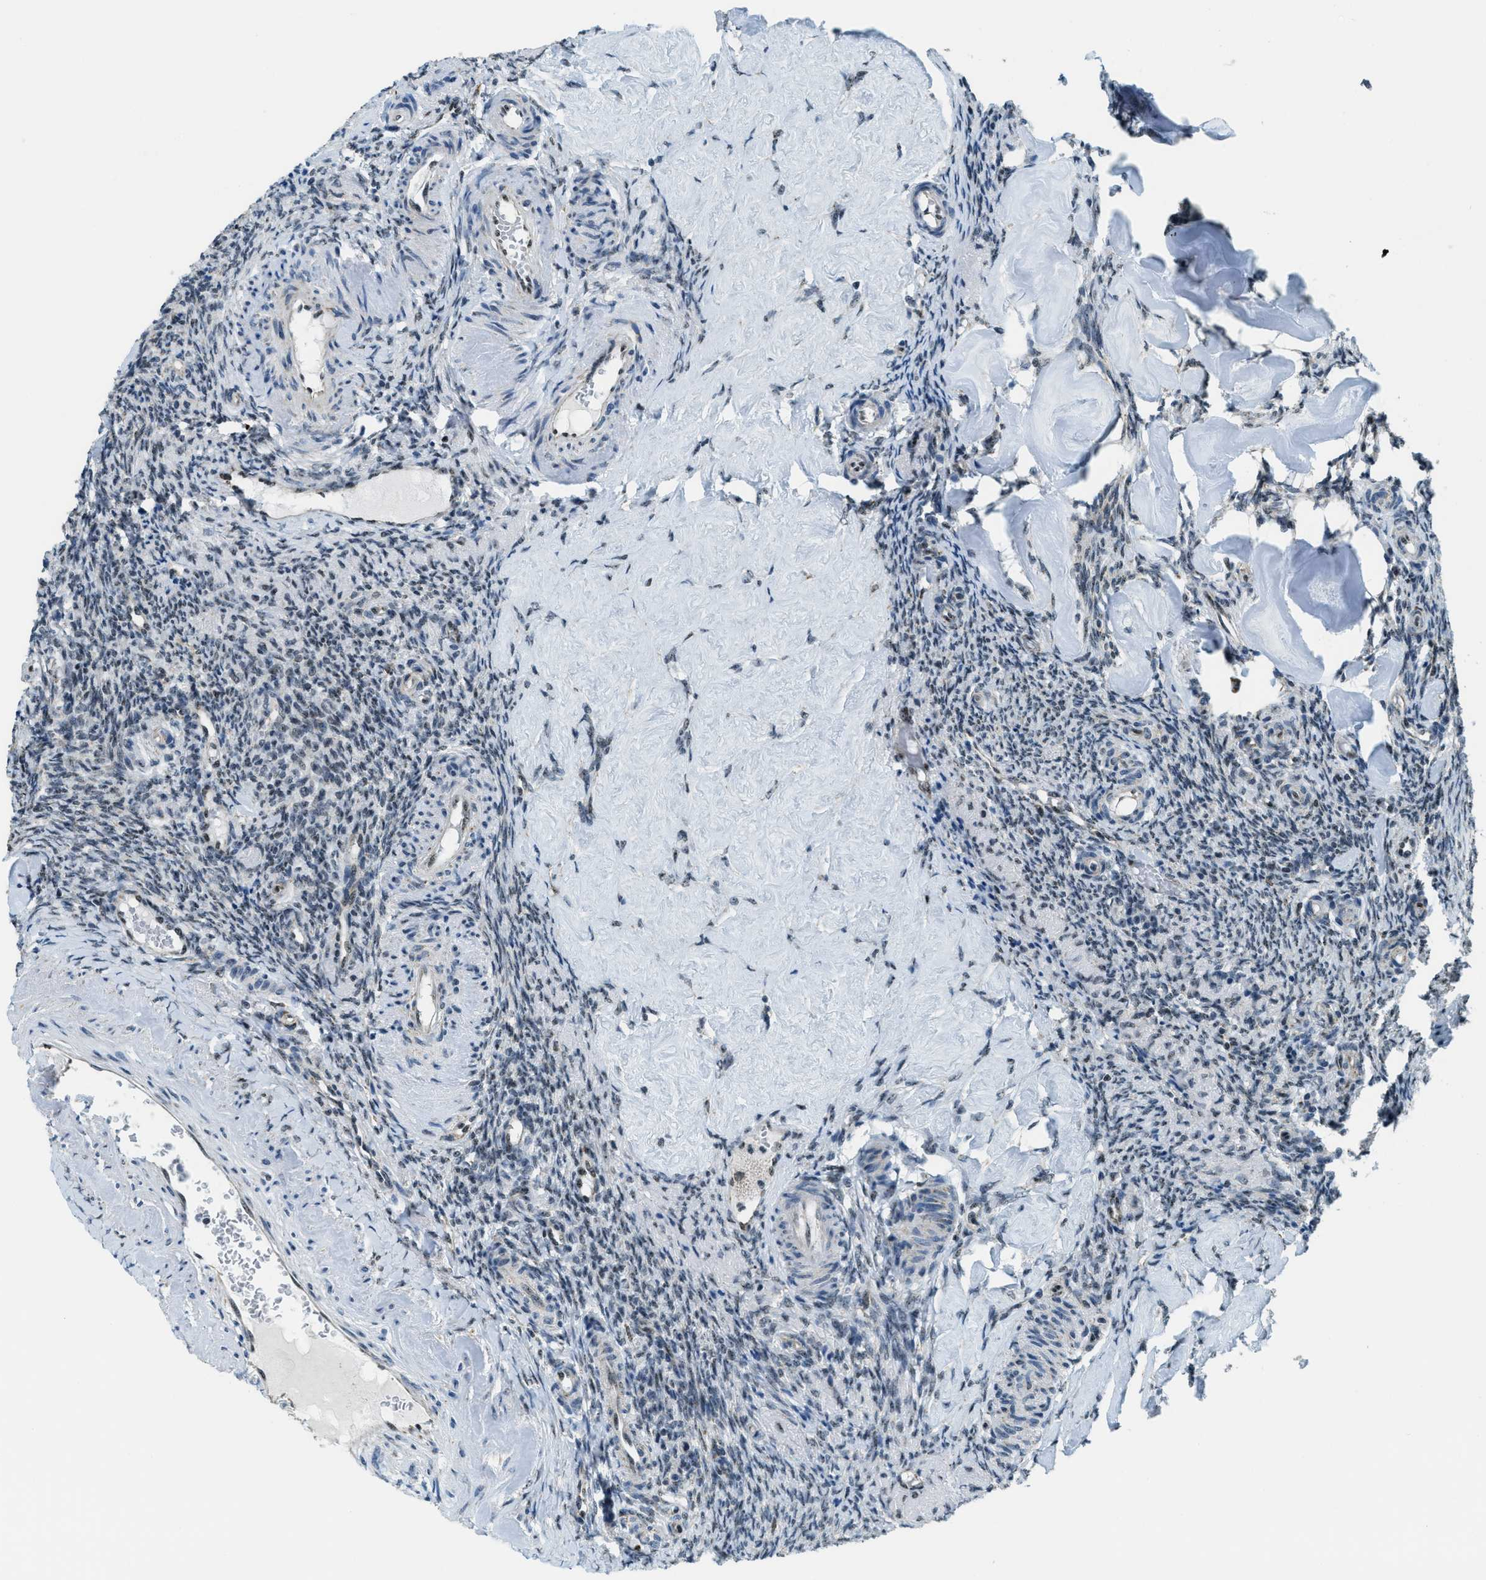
{"staining": {"intensity": "moderate", "quantity": "25%-75%", "location": "nuclear"}, "tissue": "ovary", "cell_type": "Ovarian stroma cells", "image_type": "normal", "snomed": [{"axis": "morphology", "description": "Normal tissue, NOS"}, {"axis": "topography", "description": "Ovary"}], "caption": "The photomicrograph exhibits a brown stain indicating the presence of a protein in the nuclear of ovarian stroma cells in ovary.", "gene": "SP100", "patient": {"sex": "female", "age": 41}}